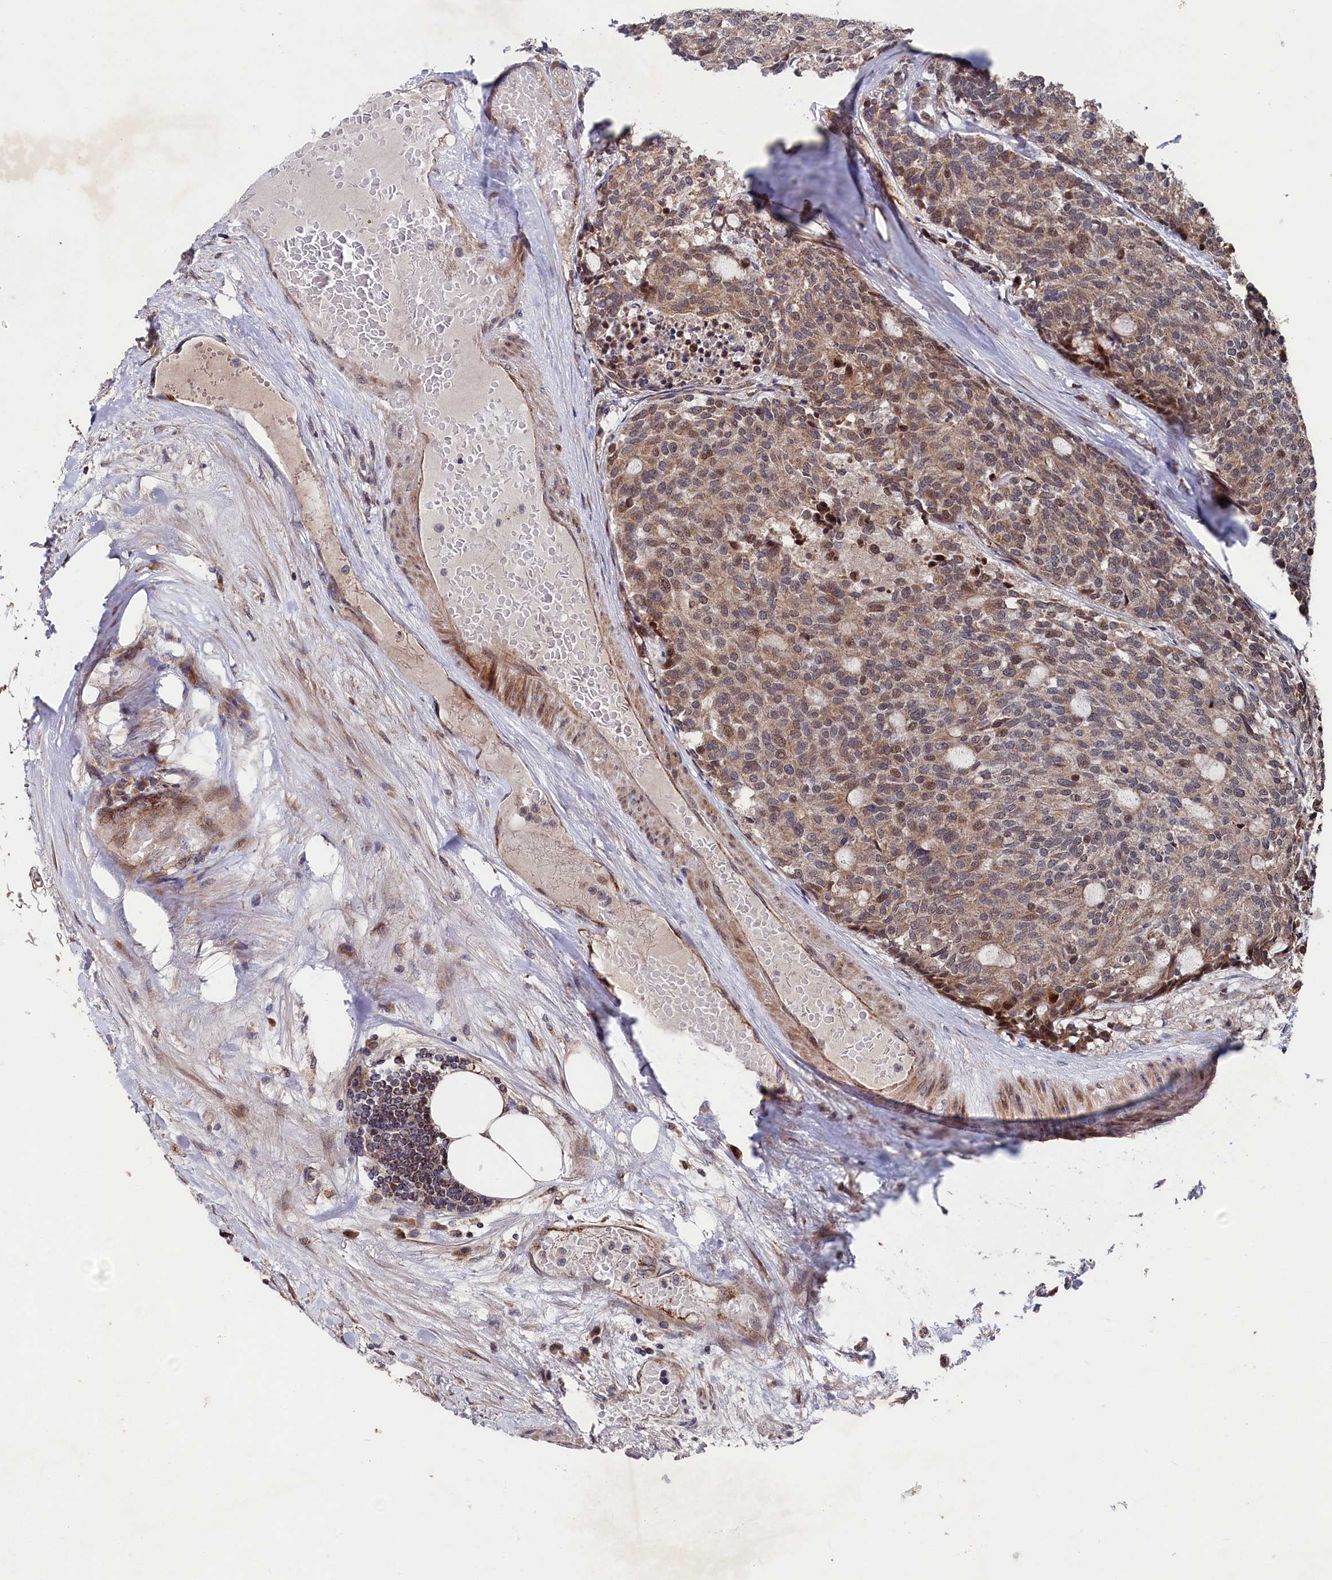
{"staining": {"intensity": "moderate", "quantity": "<25%", "location": "cytoplasmic/membranous,nuclear"}, "tissue": "carcinoid", "cell_type": "Tumor cells", "image_type": "cancer", "snomed": [{"axis": "morphology", "description": "Carcinoid, malignant, NOS"}, {"axis": "topography", "description": "Pancreas"}], "caption": "High-magnification brightfield microscopy of carcinoid (malignant) stained with DAB (brown) and counterstained with hematoxylin (blue). tumor cells exhibit moderate cytoplasmic/membranous and nuclear expression is appreciated in about<25% of cells. Nuclei are stained in blue.", "gene": "SUPV3L1", "patient": {"sex": "female", "age": 54}}